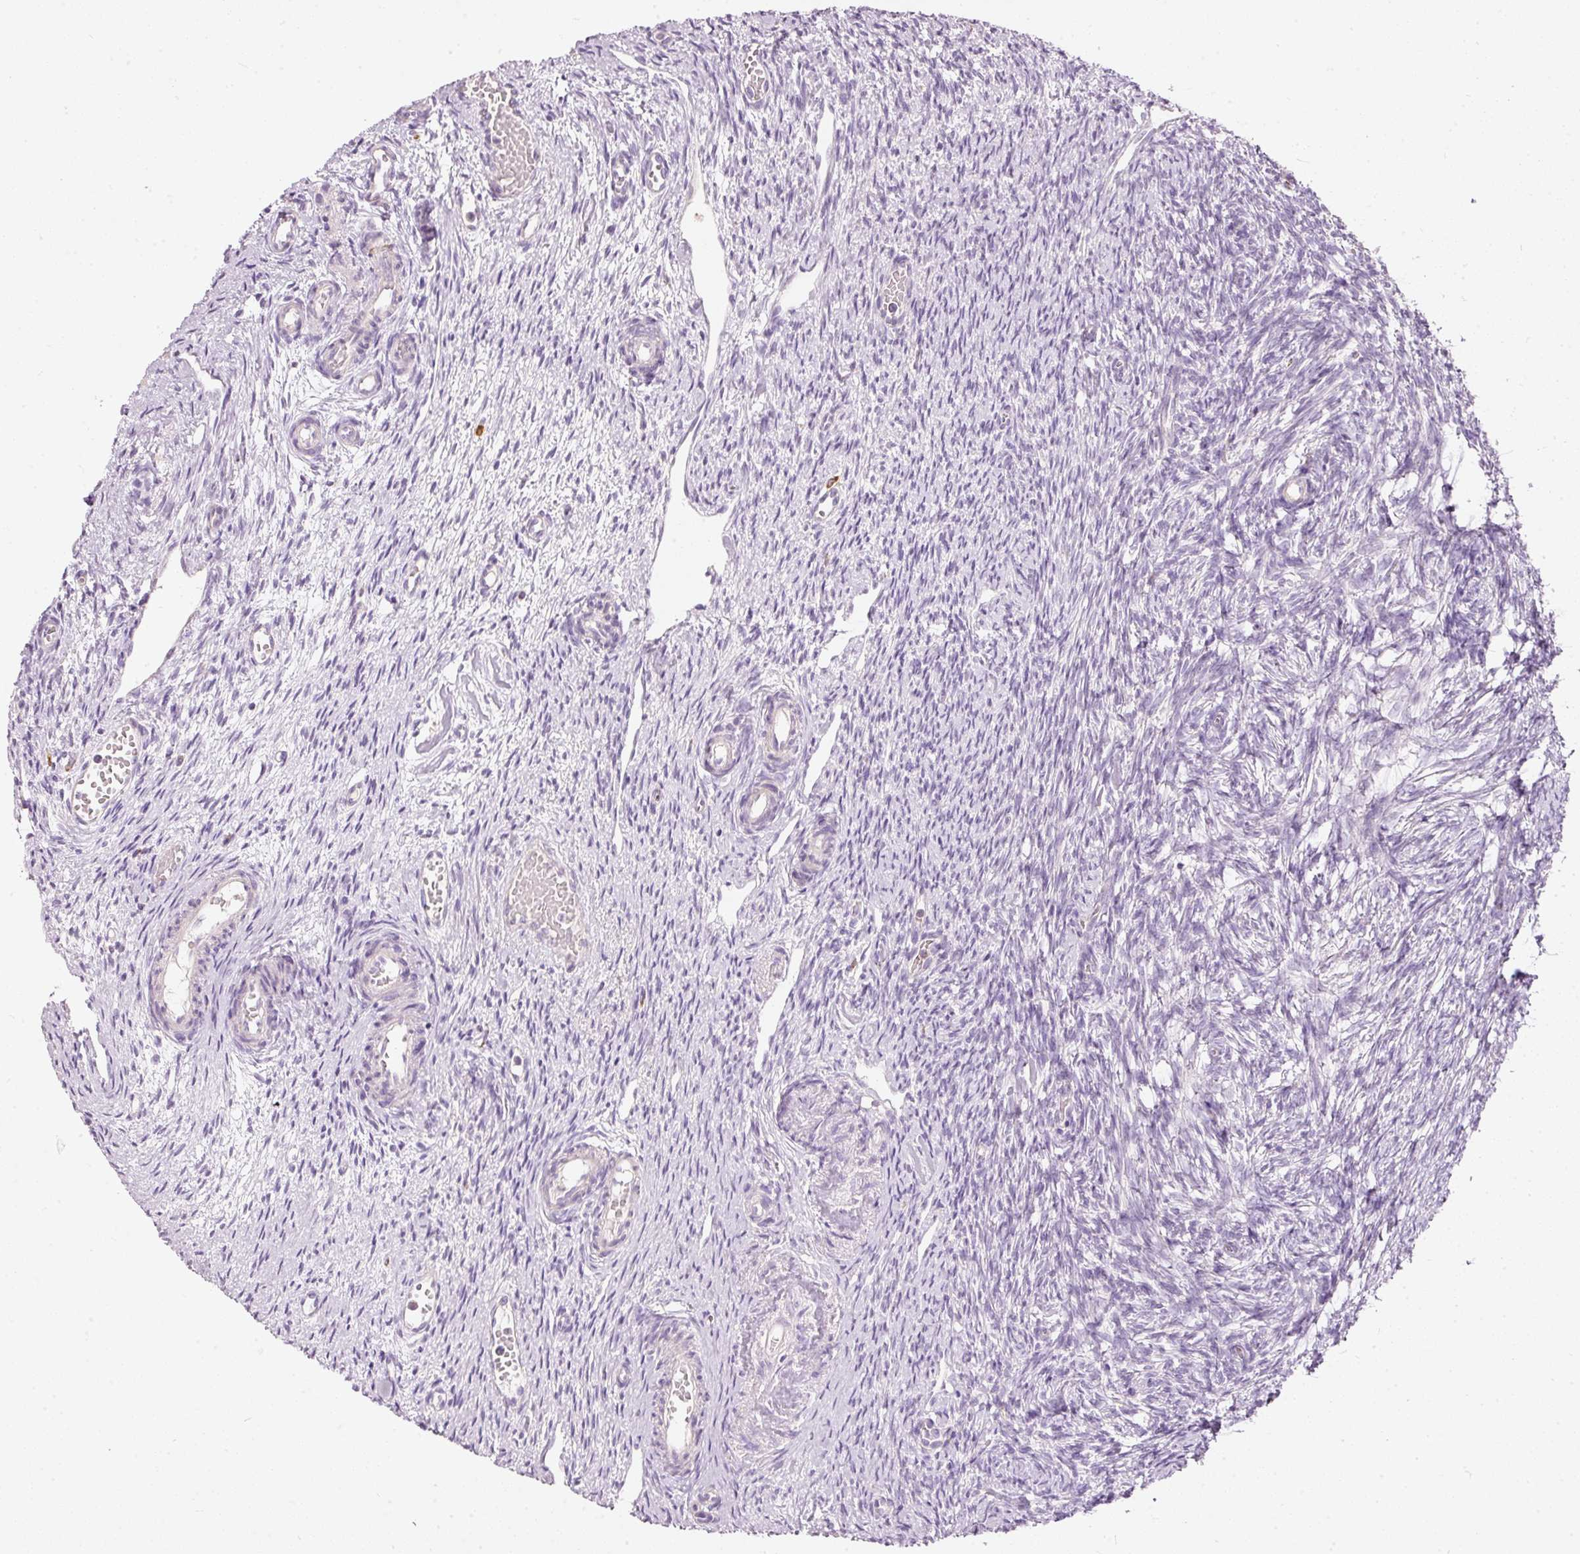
{"staining": {"intensity": "negative", "quantity": "none", "location": "none"}, "tissue": "ovary", "cell_type": "Follicle cells", "image_type": "normal", "snomed": [{"axis": "morphology", "description": "Normal tissue, NOS"}, {"axis": "topography", "description": "Ovary"}], "caption": "Protein analysis of unremarkable ovary reveals no significant expression in follicle cells. The staining is performed using DAB (3,3'-diaminobenzidine) brown chromogen with nuclei counter-stained in using hematoxylin.", "gene": "MTHFD2", "patient": {"sex": "female", "age": 51}}